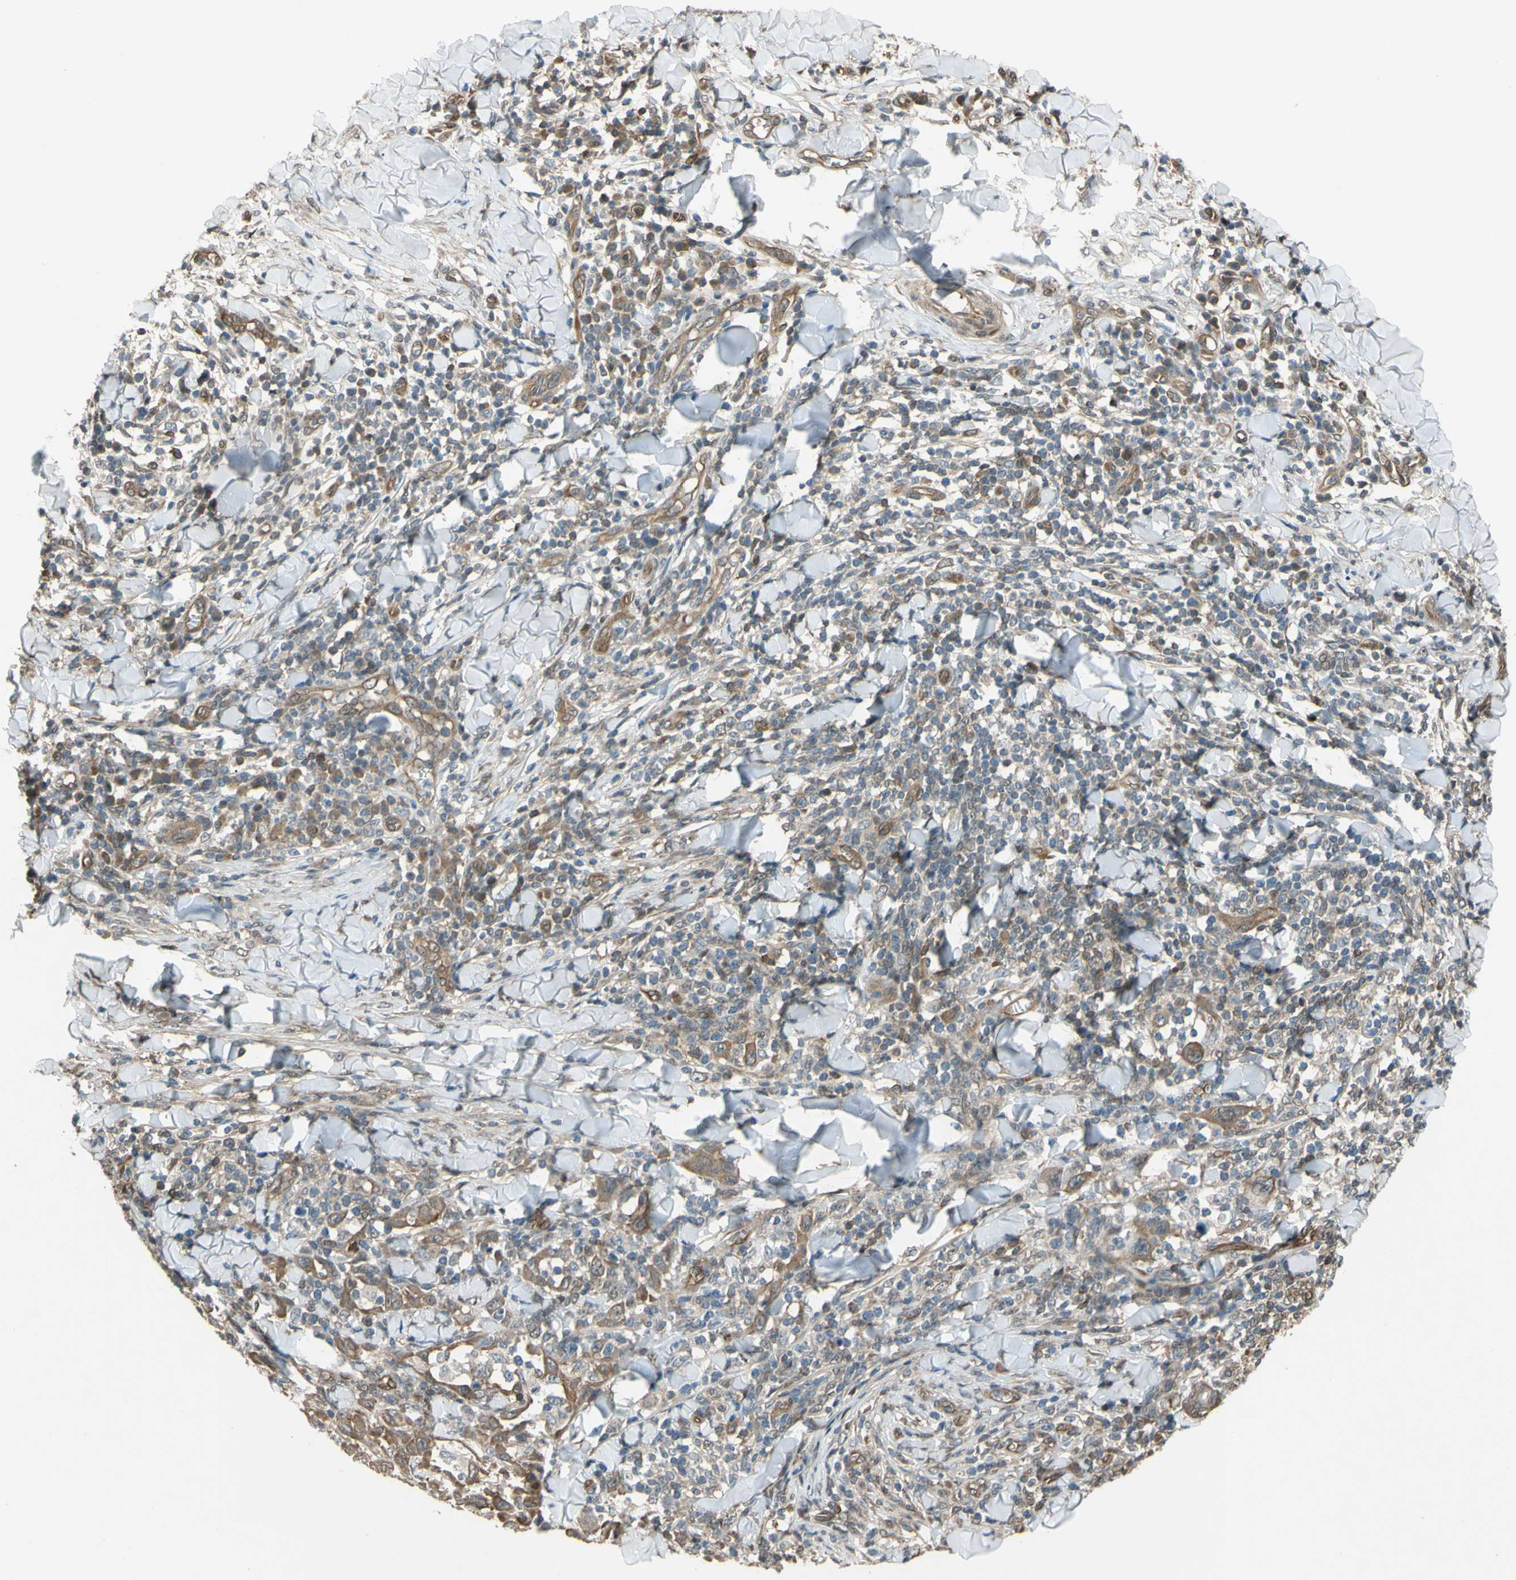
{"staining": {"intensity": "moderate", "quantity": ">75%", "location": "cytoplasmic/membranous"}, "tissue": "skin cancer", "cell_type": "Tumor cells", "image_type": "cancer", "snomed": [{"axis": "morphology", "description": "Squamous cell carcinoma, NOS"}, {"axis": "topography", "description": "Skin"}], "caption": "A histopathology image of skin cancer (squamous cell carcinoma) stained for a protein demonstrates moderate cytoplasmic/membranous brown staining in tumor cells.", "gene": "YWHAQ", "patient": {"sex": "male", "age": 24}}